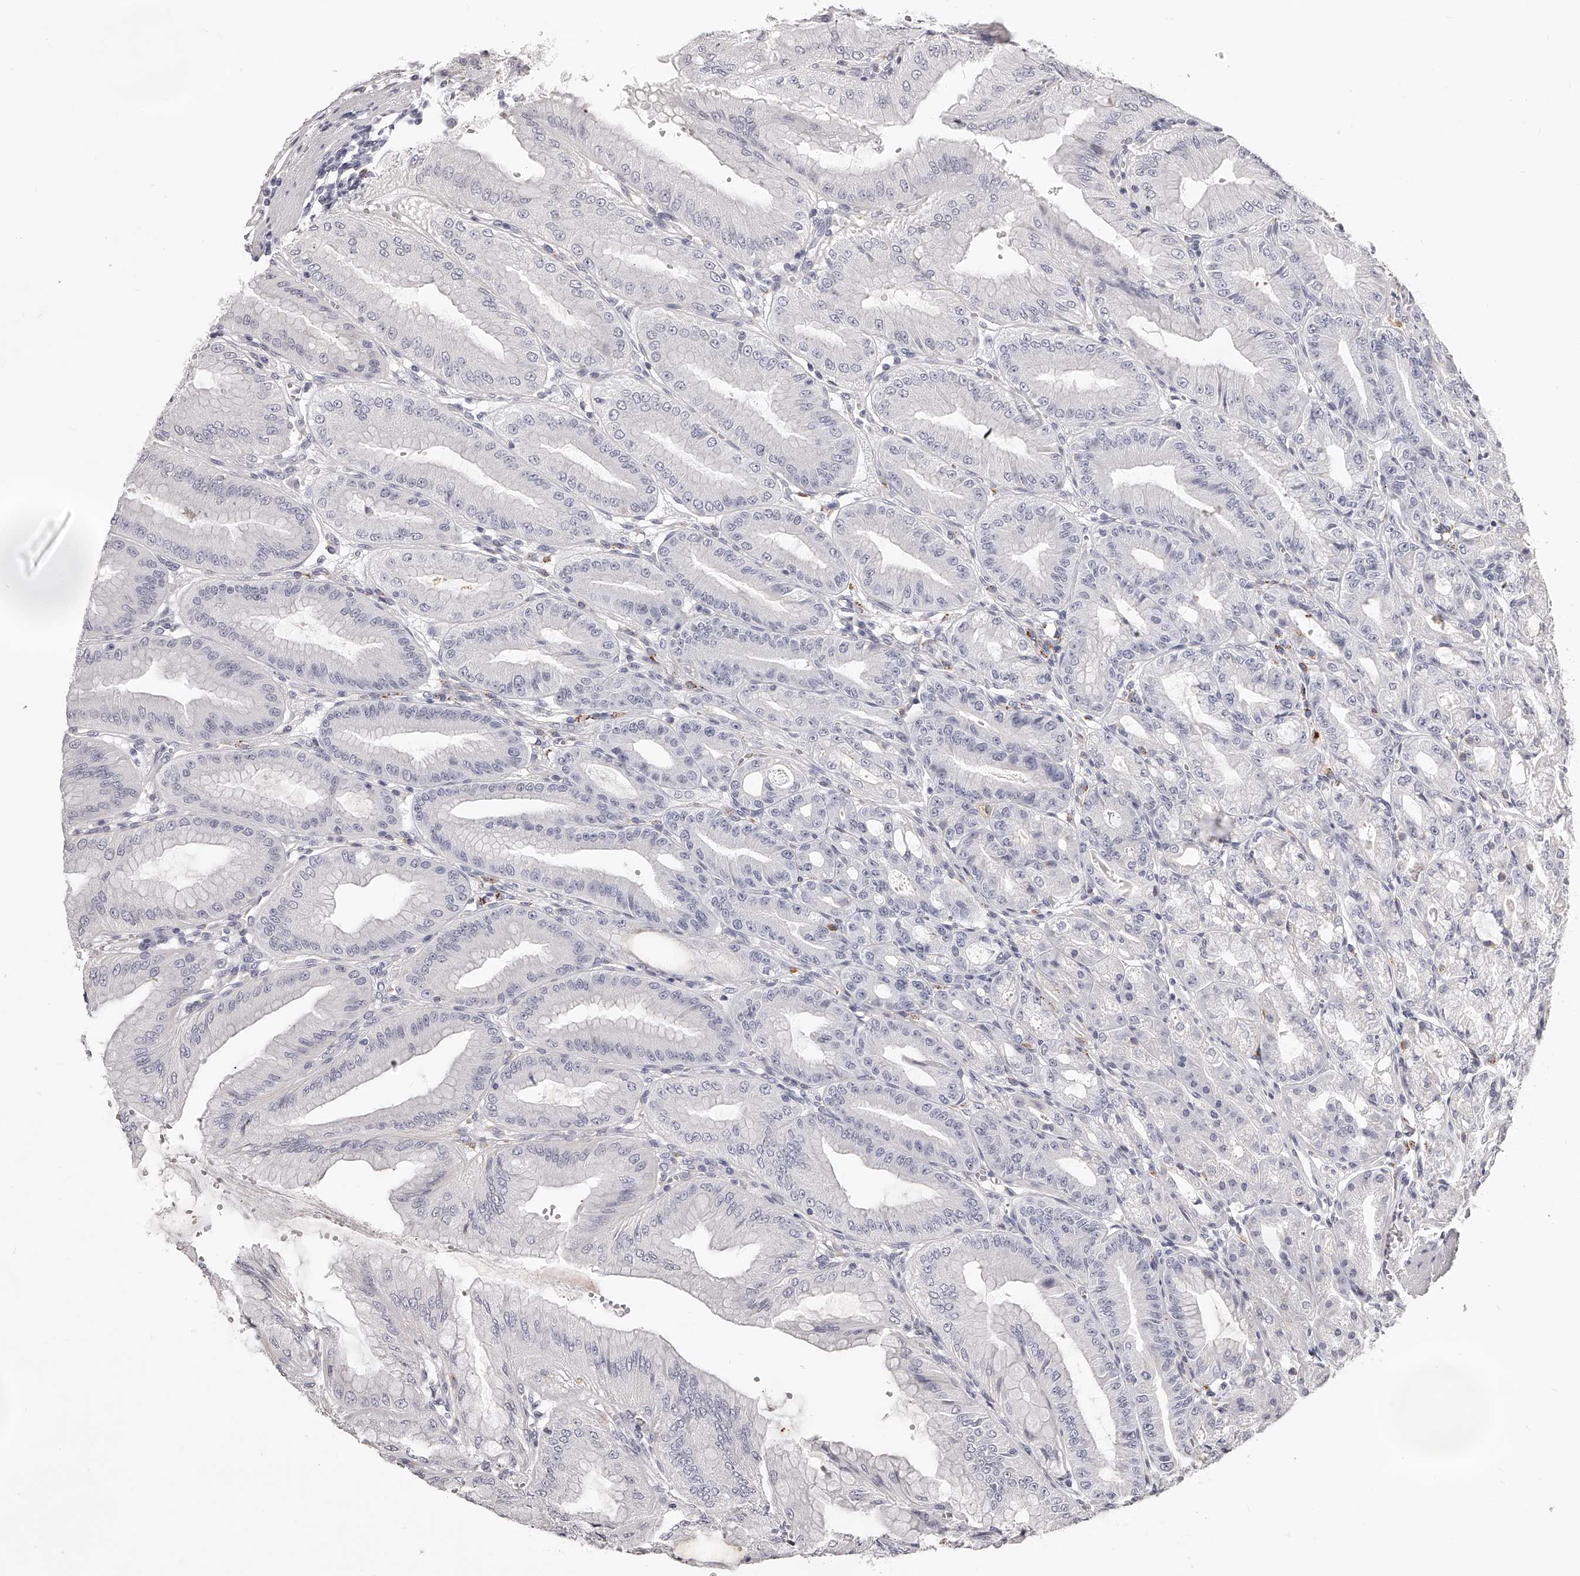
{"staining": {"intensity": "moderate", "quantity": "<25%", "location": "cytoplasmic/membranous"}, "tissue": "stomach", "cell_type": "Glandular cells", "image_type": "normal", "snomed": [{"axis": "morphology", "description": "Normal tissue, NOS"}, {"axis": "topography", "description": "Stomach, lower"}], "caption": "Immunohistochemical staining of benign human stomach shows moderate cytoplasmic/membranous protein expression in approximately <25% of glandular cells. The staining was performed using DAB (3,3'-diaminobenzidine) to visualize the protein expression in brown, while the nuclei were stained in blue with hematoxylin (Magnification: 20x).", "gene": "DMRT1", "patient": {"sex": "male", "age": 71}}